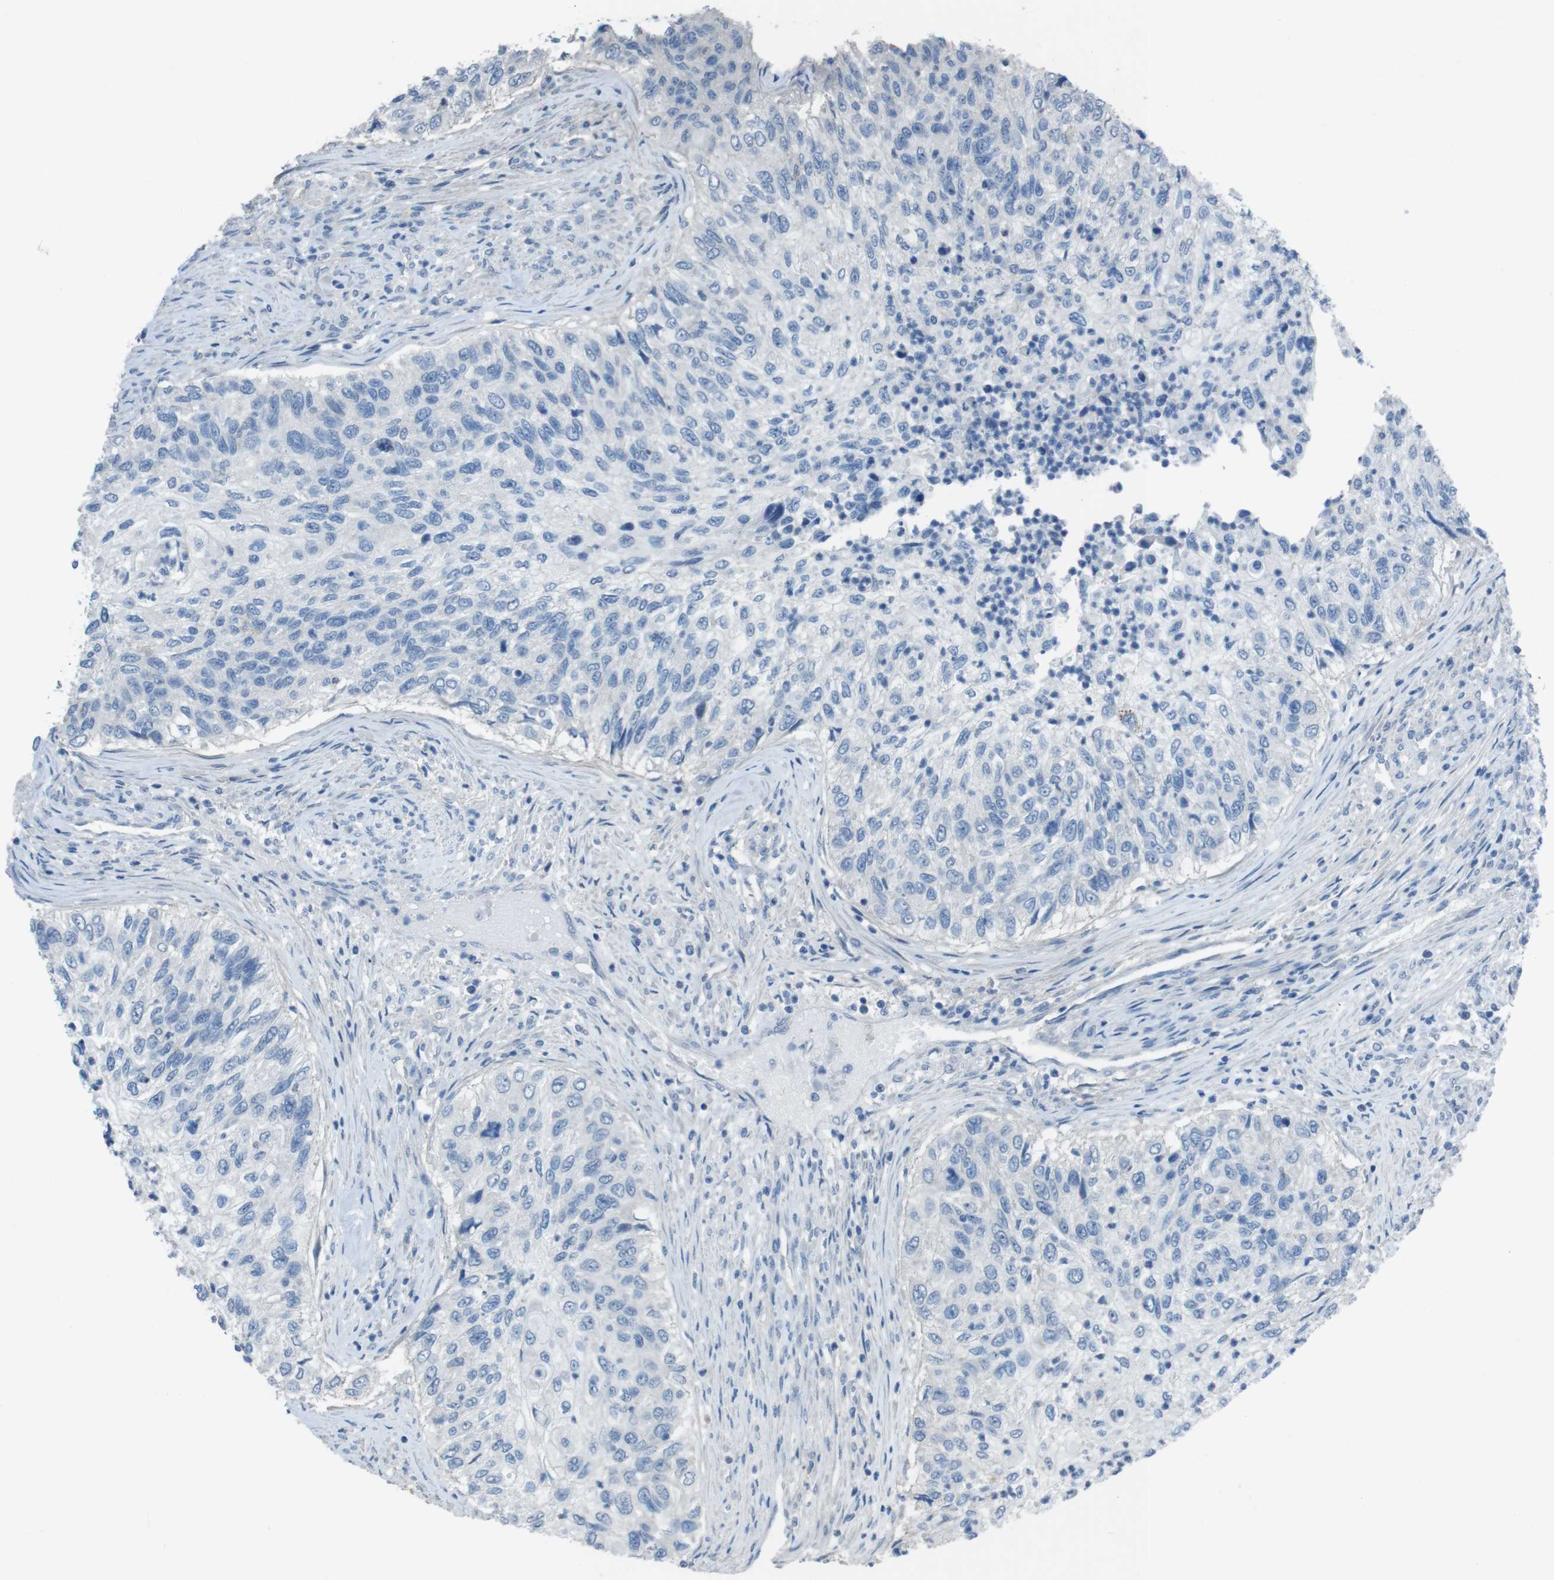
{"staining": {"intensity": "negative", "quantity": "none", "location": "none"}, "tissue": "urothelial cancer", "cell_type": "Tumor cells", "image_type": "cancer", "snomed": [{"axis": "morphology", "description": "Urothelial carcinoma, High grade"}, {"axis": "topography", "description": "Urinary bladder"}], "caption": "Human urothelial cancer stained for a protein using immunohistochemistry demonstrates no expression in tumor cells.", "gene": "CYP2C8", "patient": {"sex": "female", "age": 60}}